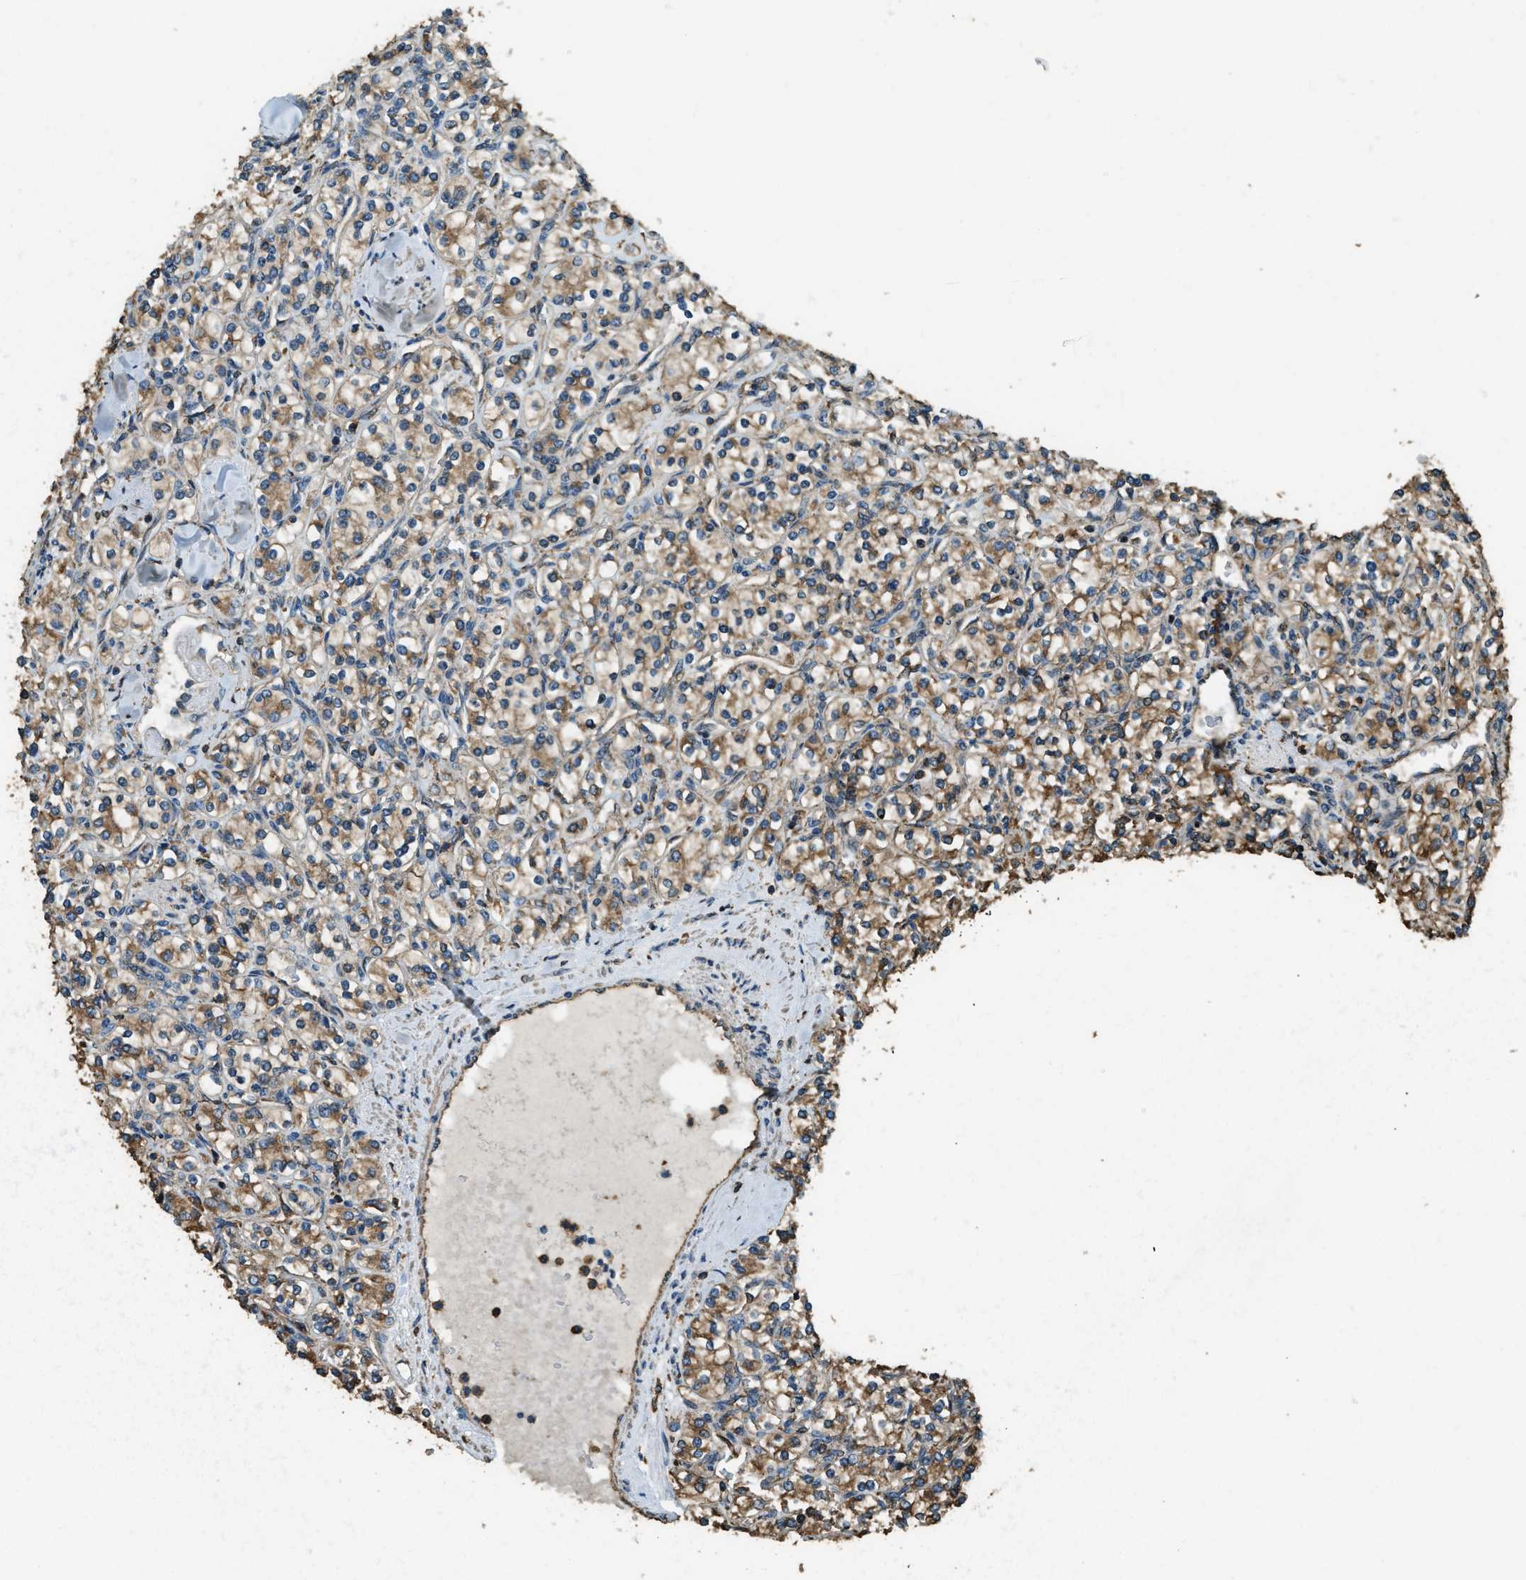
{"staining": {"intensity": "moderate", "quantity": ">75%", "location": "cytoplasmic/membranous"}, "tissue": "renal cancer", "cell_type": "Tumor cells", "image_type": "cancer", "snomed": [{"axis": "morphology", "description": "Adenocarcinoma, NOS"}, {"axis": "topography", "description": "Kidney"}], "caption": "This photomicrograph displays immunohistochemistry staining of renal cancer (adenocarcinoma), with medium moderate cytoplasmic/membranous positivity in approximately >75% of tumor cells.", "gene": "ERGIC1", "patient": {"sex": "male", "age": 77}}